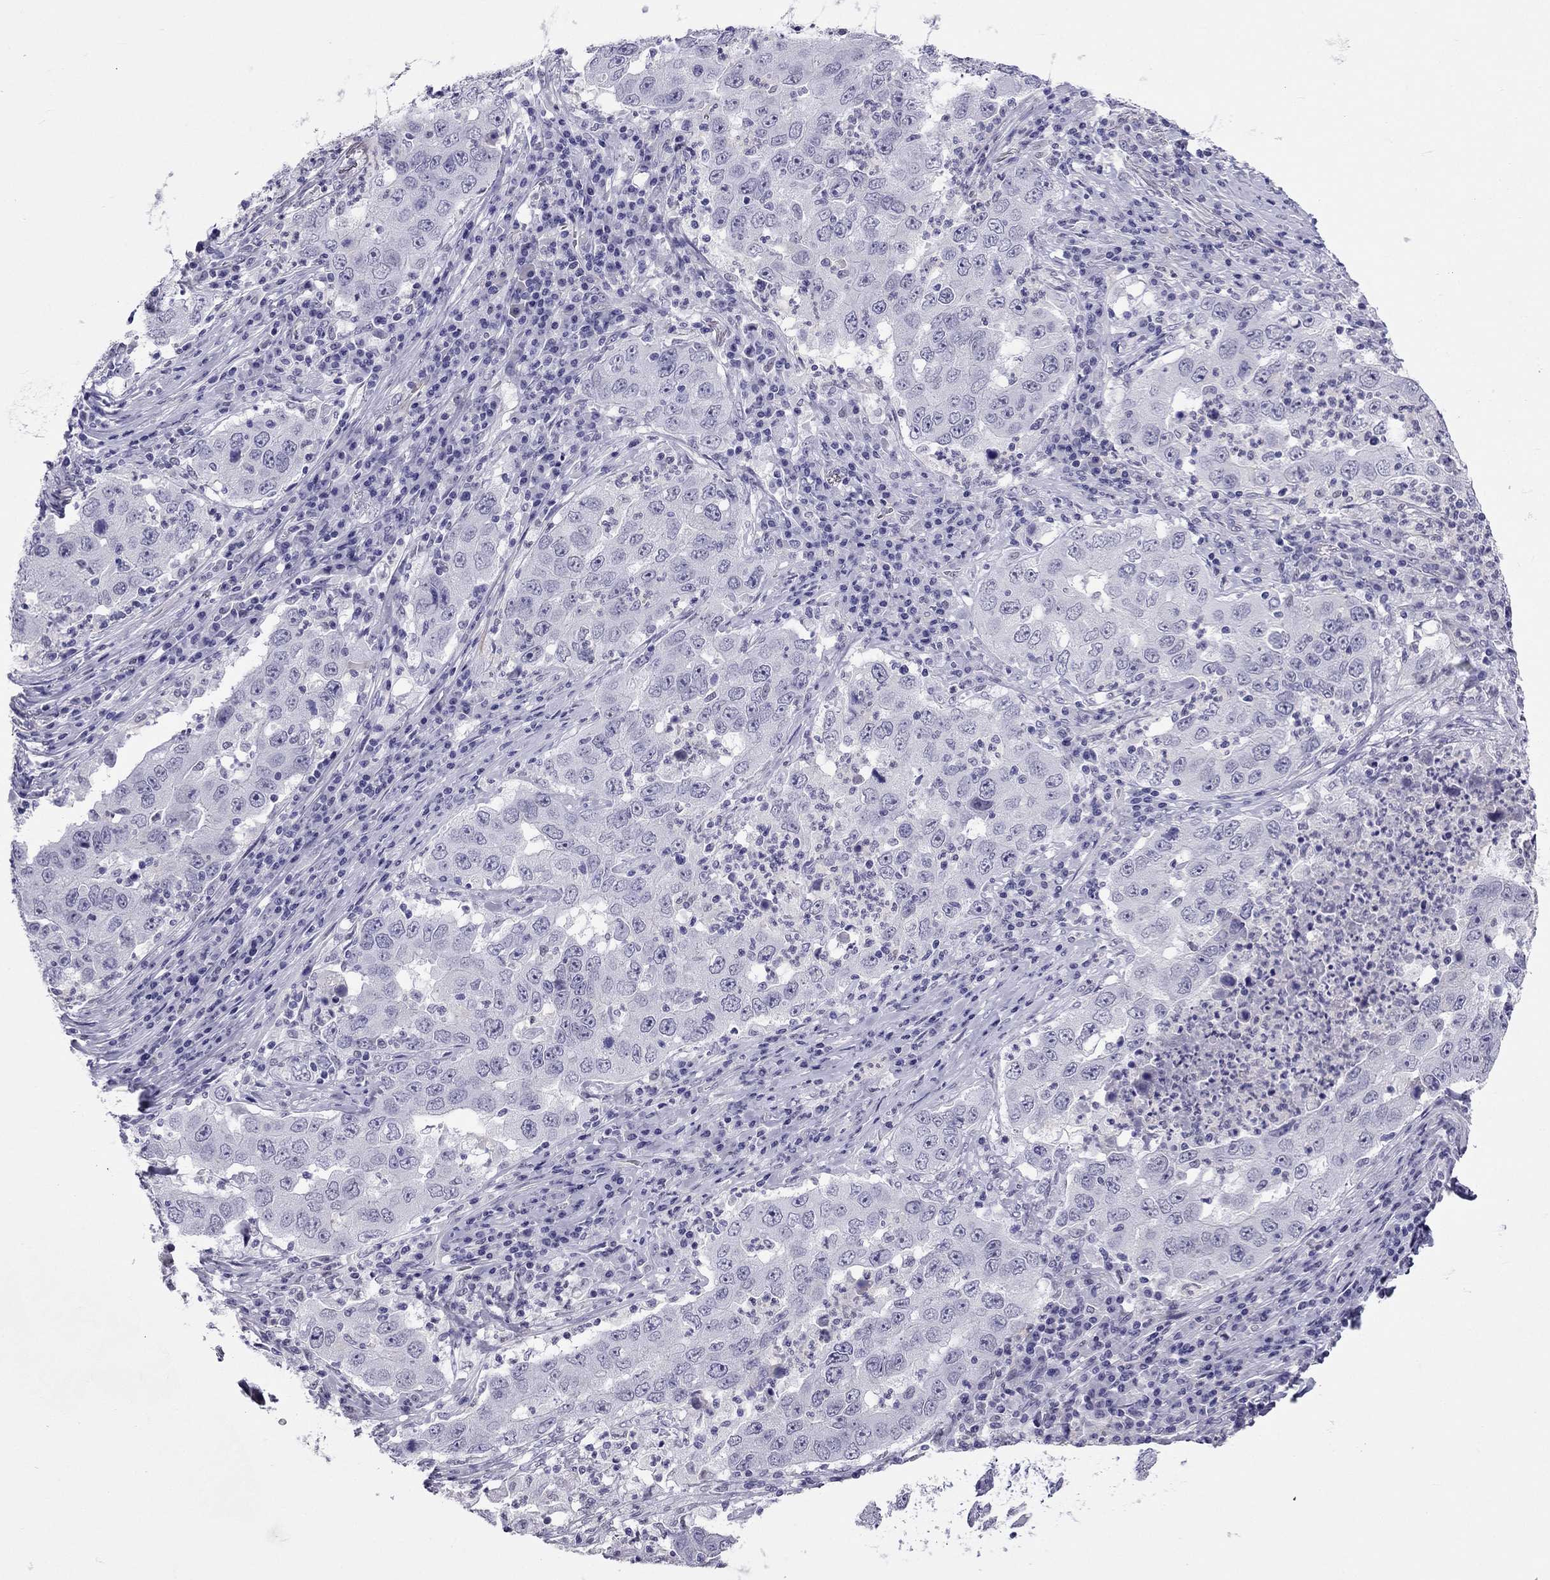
{"staining": {"intensity": "negative", "quantity": "none", "location": "none"}, "tissue": "lung cancer", "cell_type": "Tumor cells", "image_type": "cancer", "snomed": [{"axis": "morphology", "description": "Adenocarcinoma, NOS"}, {"axis": "topography", "description": "Lung"}], "caption": "The image displays no significant expression in tumor cells of lung cancer (adenocarcinoma).", "gene": "CROCC2", "patient": {"sex": "male", "age": 73}}